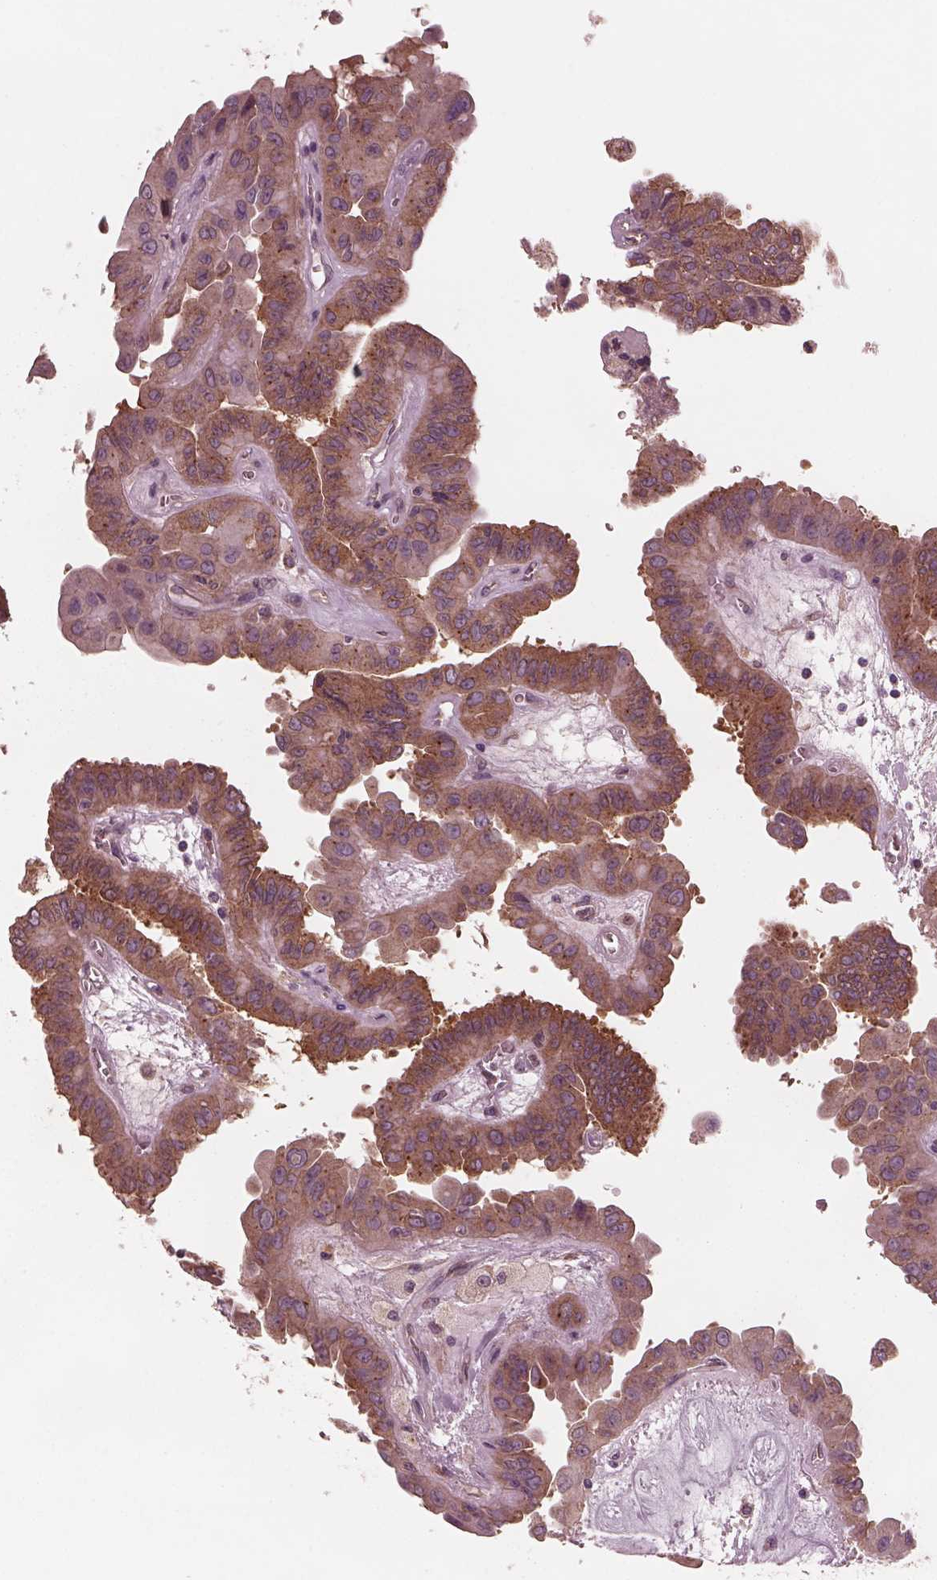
{"staining": {"intensity": "strong", "quantity": ">75%", "location": "cytoplasmic/membranous"}, "tissue": "thyroid cancer", "cell_type": "Tumor cells", "image_type": "cancer", "snomed": [{"axis": "morphology", "description": "Papillary adenocarcinoma, NOS"}, {"axis": "topography", "description": "Thyroid gland"}], "caption": "Thyroid papillary adenocarcinoma tissue displays strong cytoplasmic/membranous staining in approximately >75% of tumor cells", "gene": "TUBG1", "patient": {"sex": "female", "age": 37}}